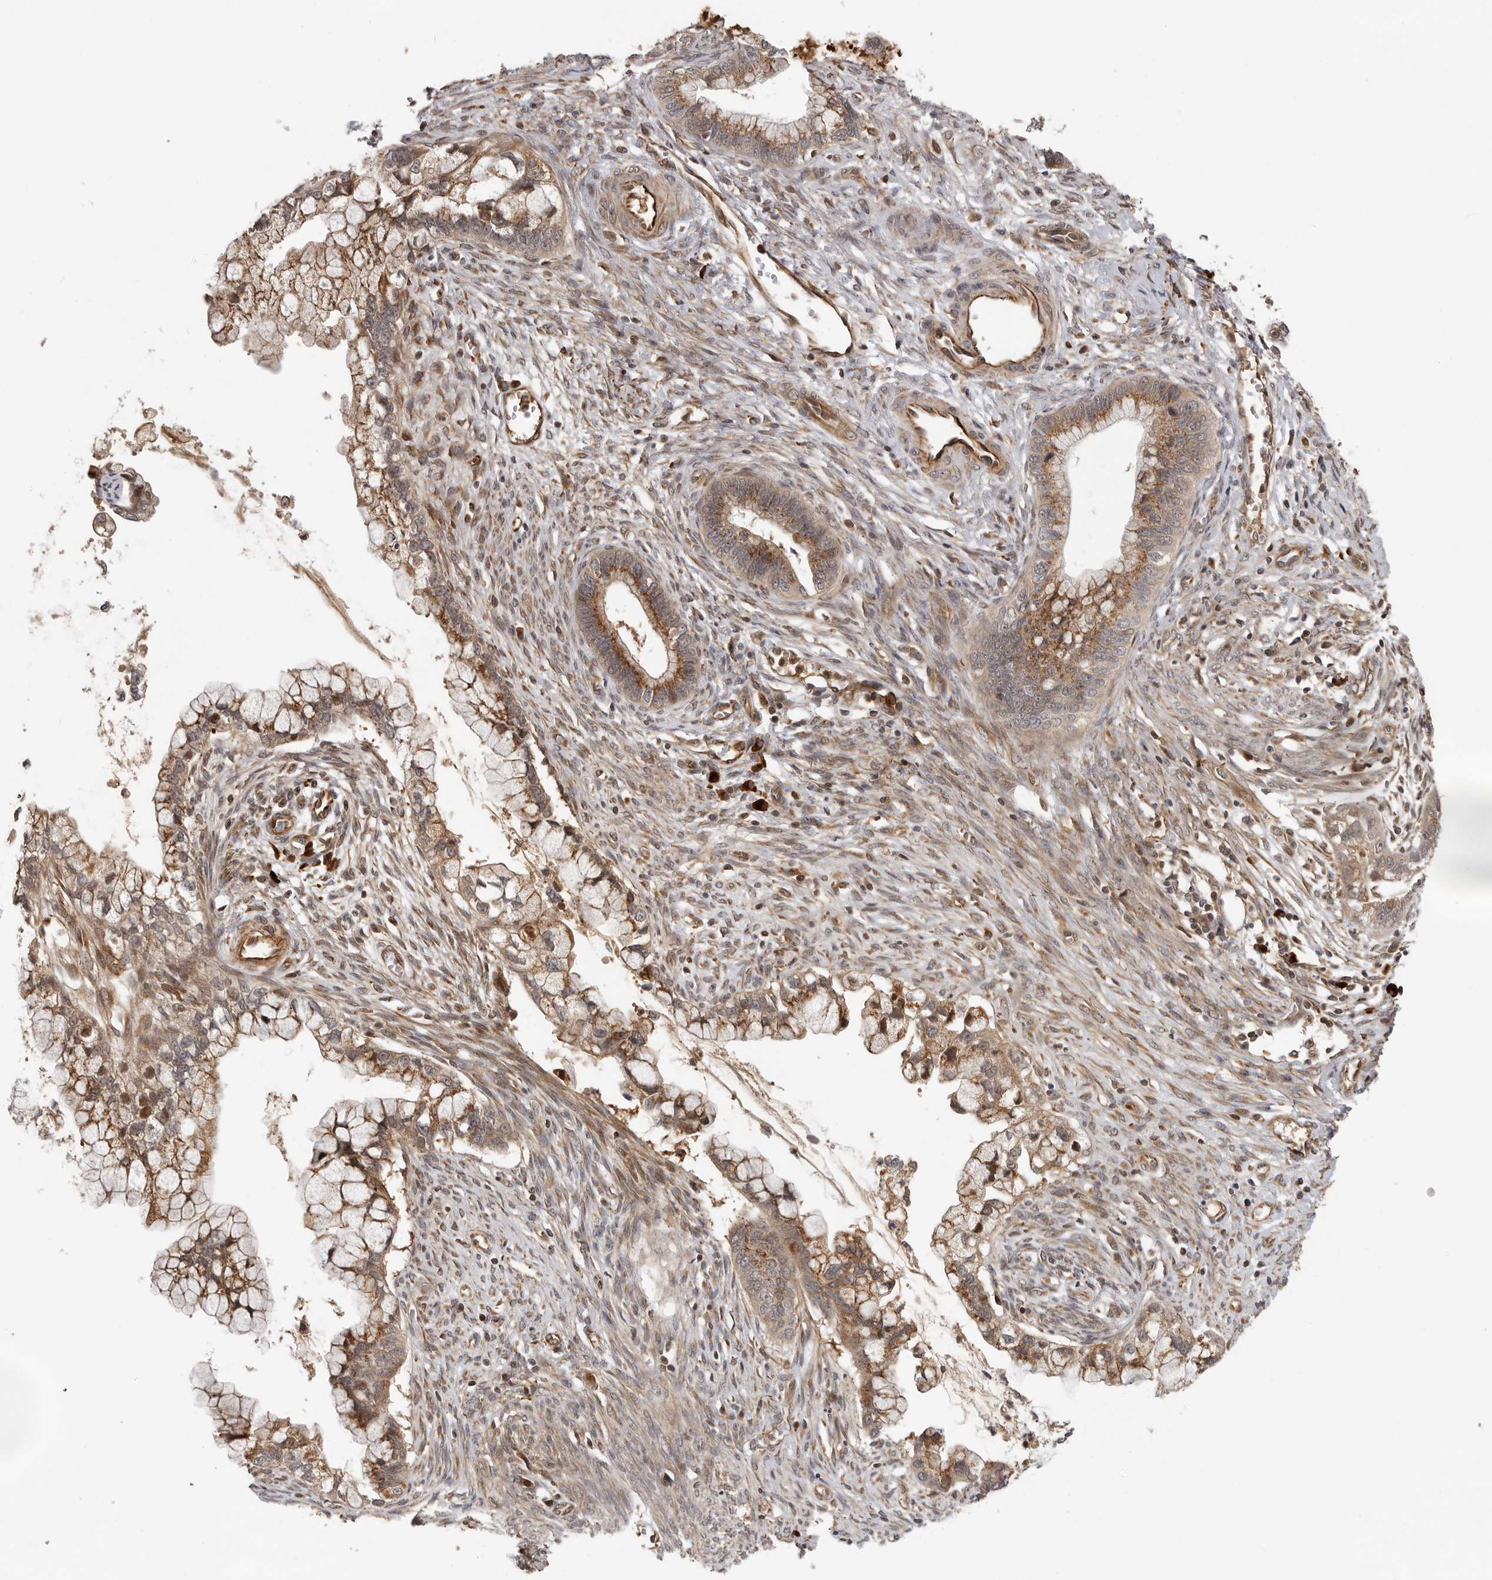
{"staining": {"intensity": "moderate", "quantity": ">75%", "location": "cytoplasmic/membranous"}, "tissue": "cervical cancer", "cell_type": "Tumor cells", "image_type": "cancer", "snomed": [{"axis": "morphology", "description": "Adenocarcinoma, NOS"}, {"axis": "topography", "description": "Cervix"}], "caption": "Immunohistochemistry (IHC) (DAB) staining of adenocarcinoma (cervical) displays moderate cytoplasmic/membranous protein expression in about >75% of tumor cells. (brown staining indicates protein expression, while blue staining denotes nuclei).", "gene": "RNF157", "patient": {"sex": "female", "age": 44}}